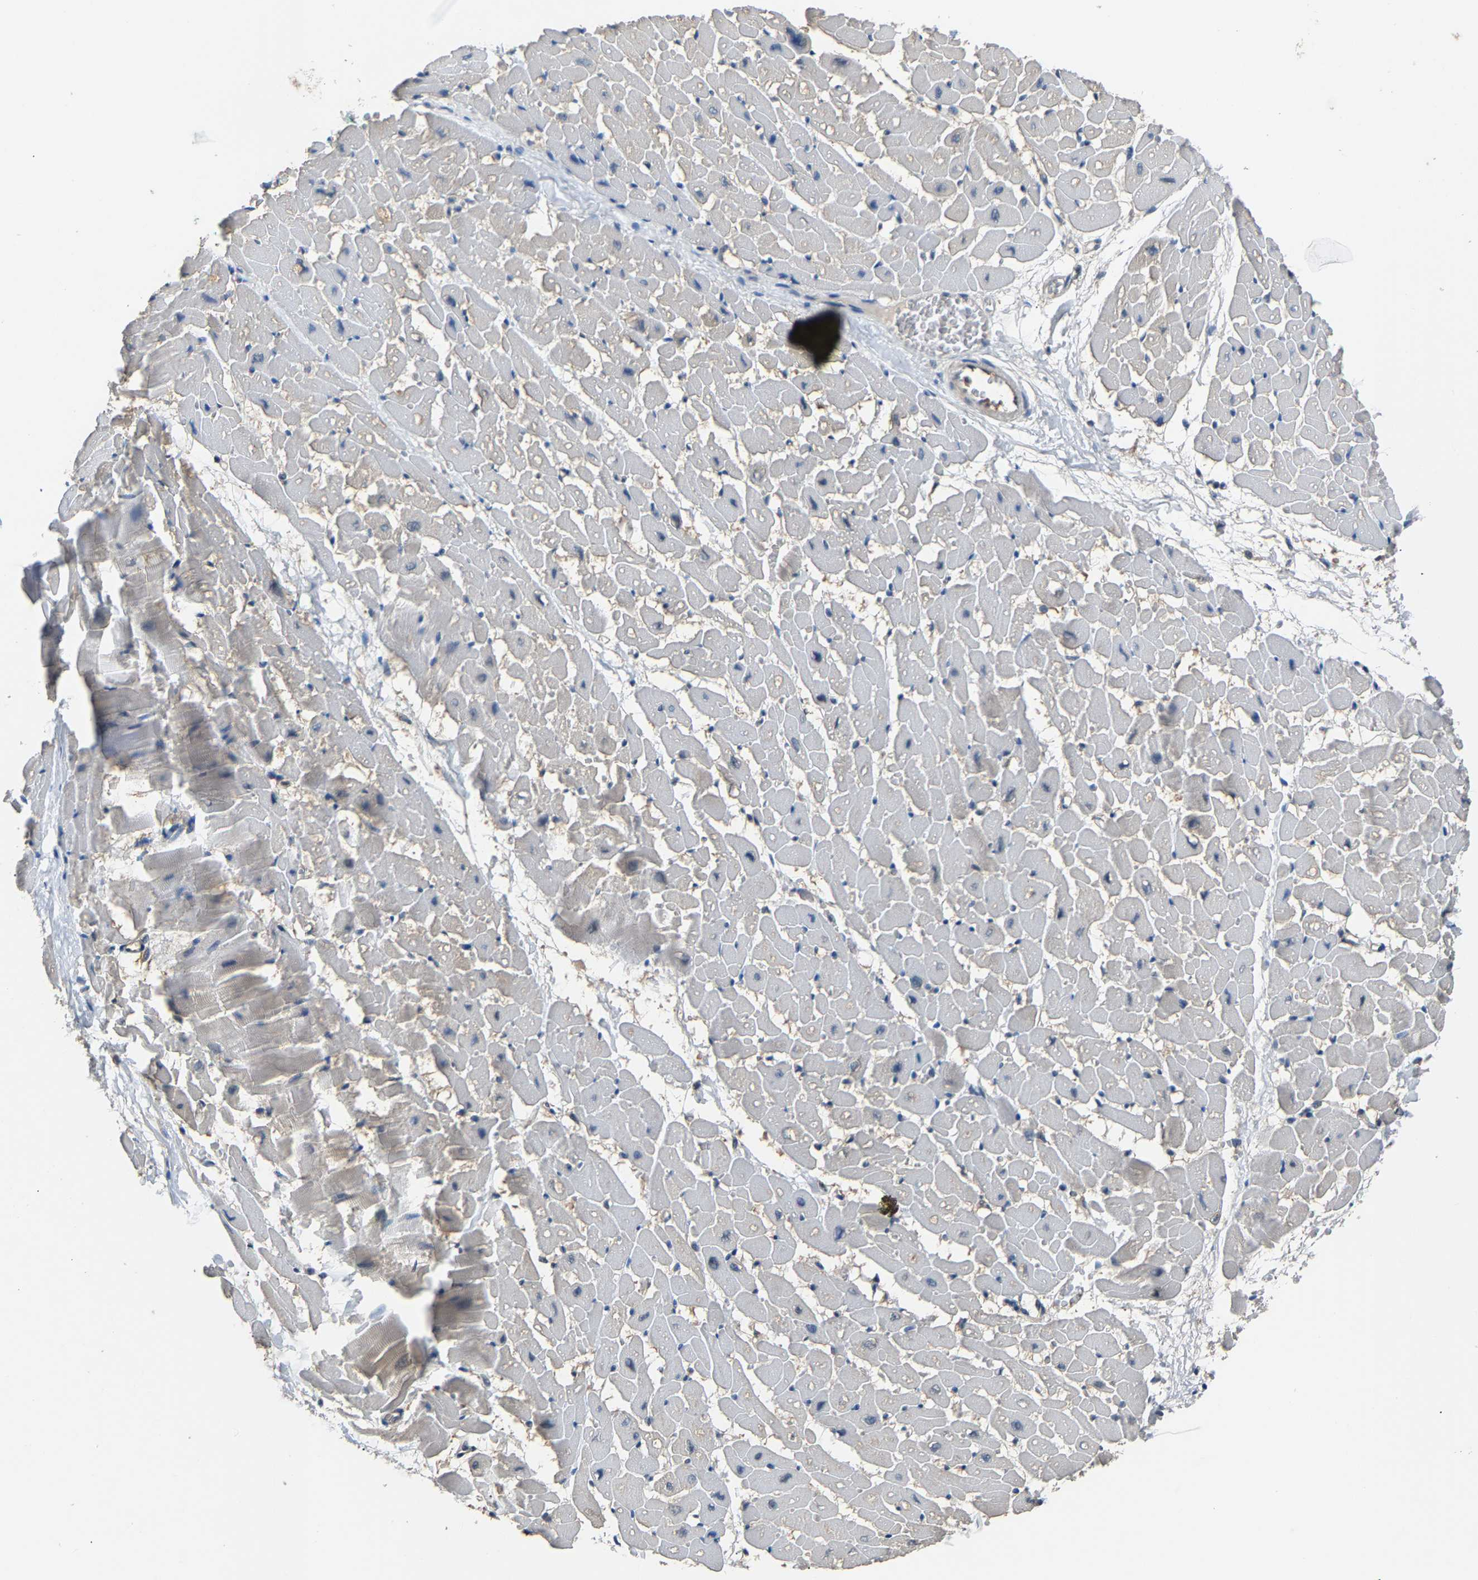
{"staining": {"intensity": "negative", "quantity": "none", "location": "none"}, "tissue": "heart muscle", "cell_type": "Cardiomyocytes", "image_type": "normal", "snomed": [{"axis": "morphology", "description": "Normal tissue, NOS"}, {"axis": "topography", "description": "Heart"}], "caption": "IHC histopathology image of benign heart muscle: human heart muscle stained with DAB (3,3'-diaminobenzidine) shows no significant protein expression in cardiomyocytes. Nuclei are stained in blue.", "gene": "ABCC9", "patient": {"sex": "male", "age": 45}}